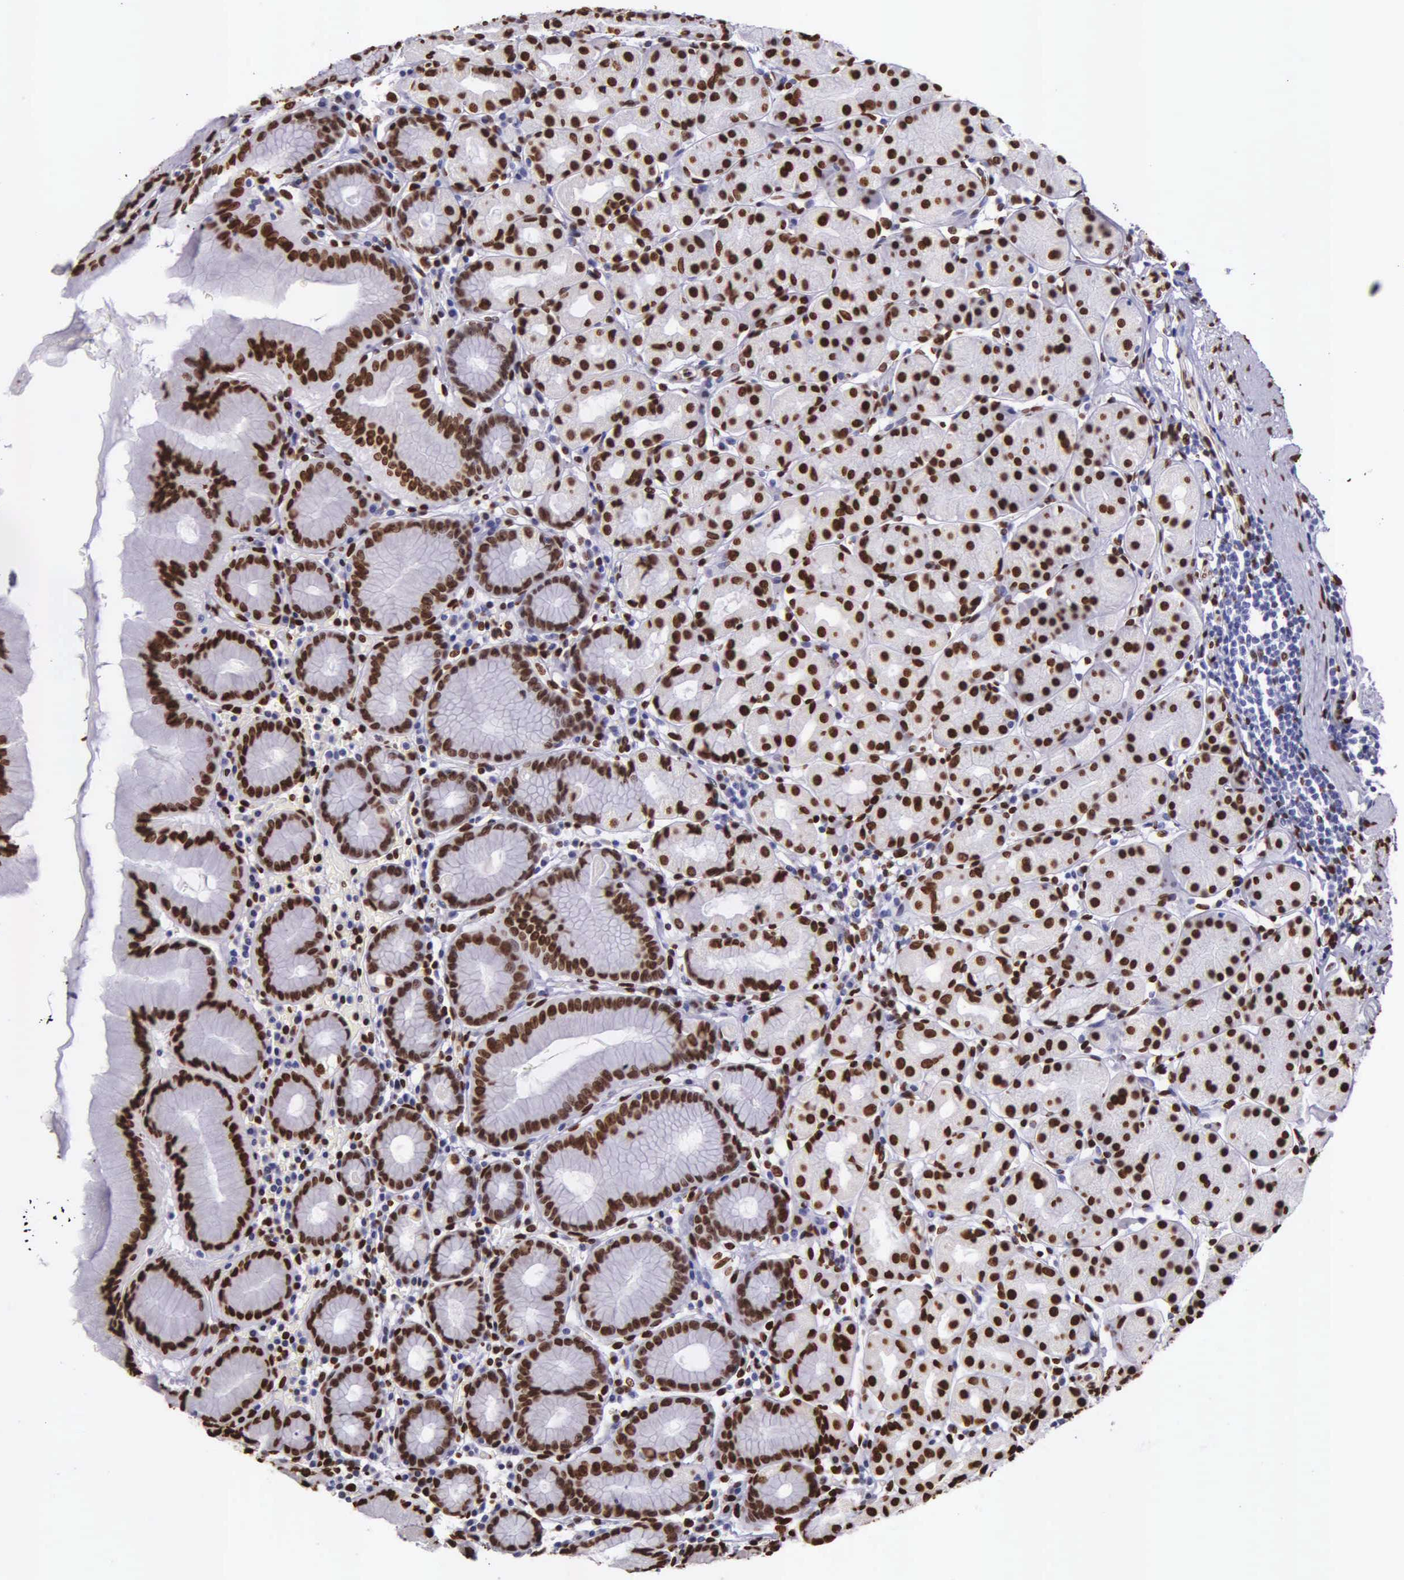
{"staining": {"intensity": "strong", "quantity": ">75%", "location": "nuclear"}, "tissue": "stomach", "cell_type": "Glandular cells", "image_type": "normal", "snomed": [{"axis": "morphology", "description": "Normal tissue, NOS"}, {"axis": "topography", "description": "Stomach, lower"}], "caption": "Strong nuclear staining is seen in about >75% of glandular cells in normal stomach. The protein is shown in brown color, while the nuclei are stained blue.", "gene": "H1", "patient": {"sex": "male", "age": 56}}